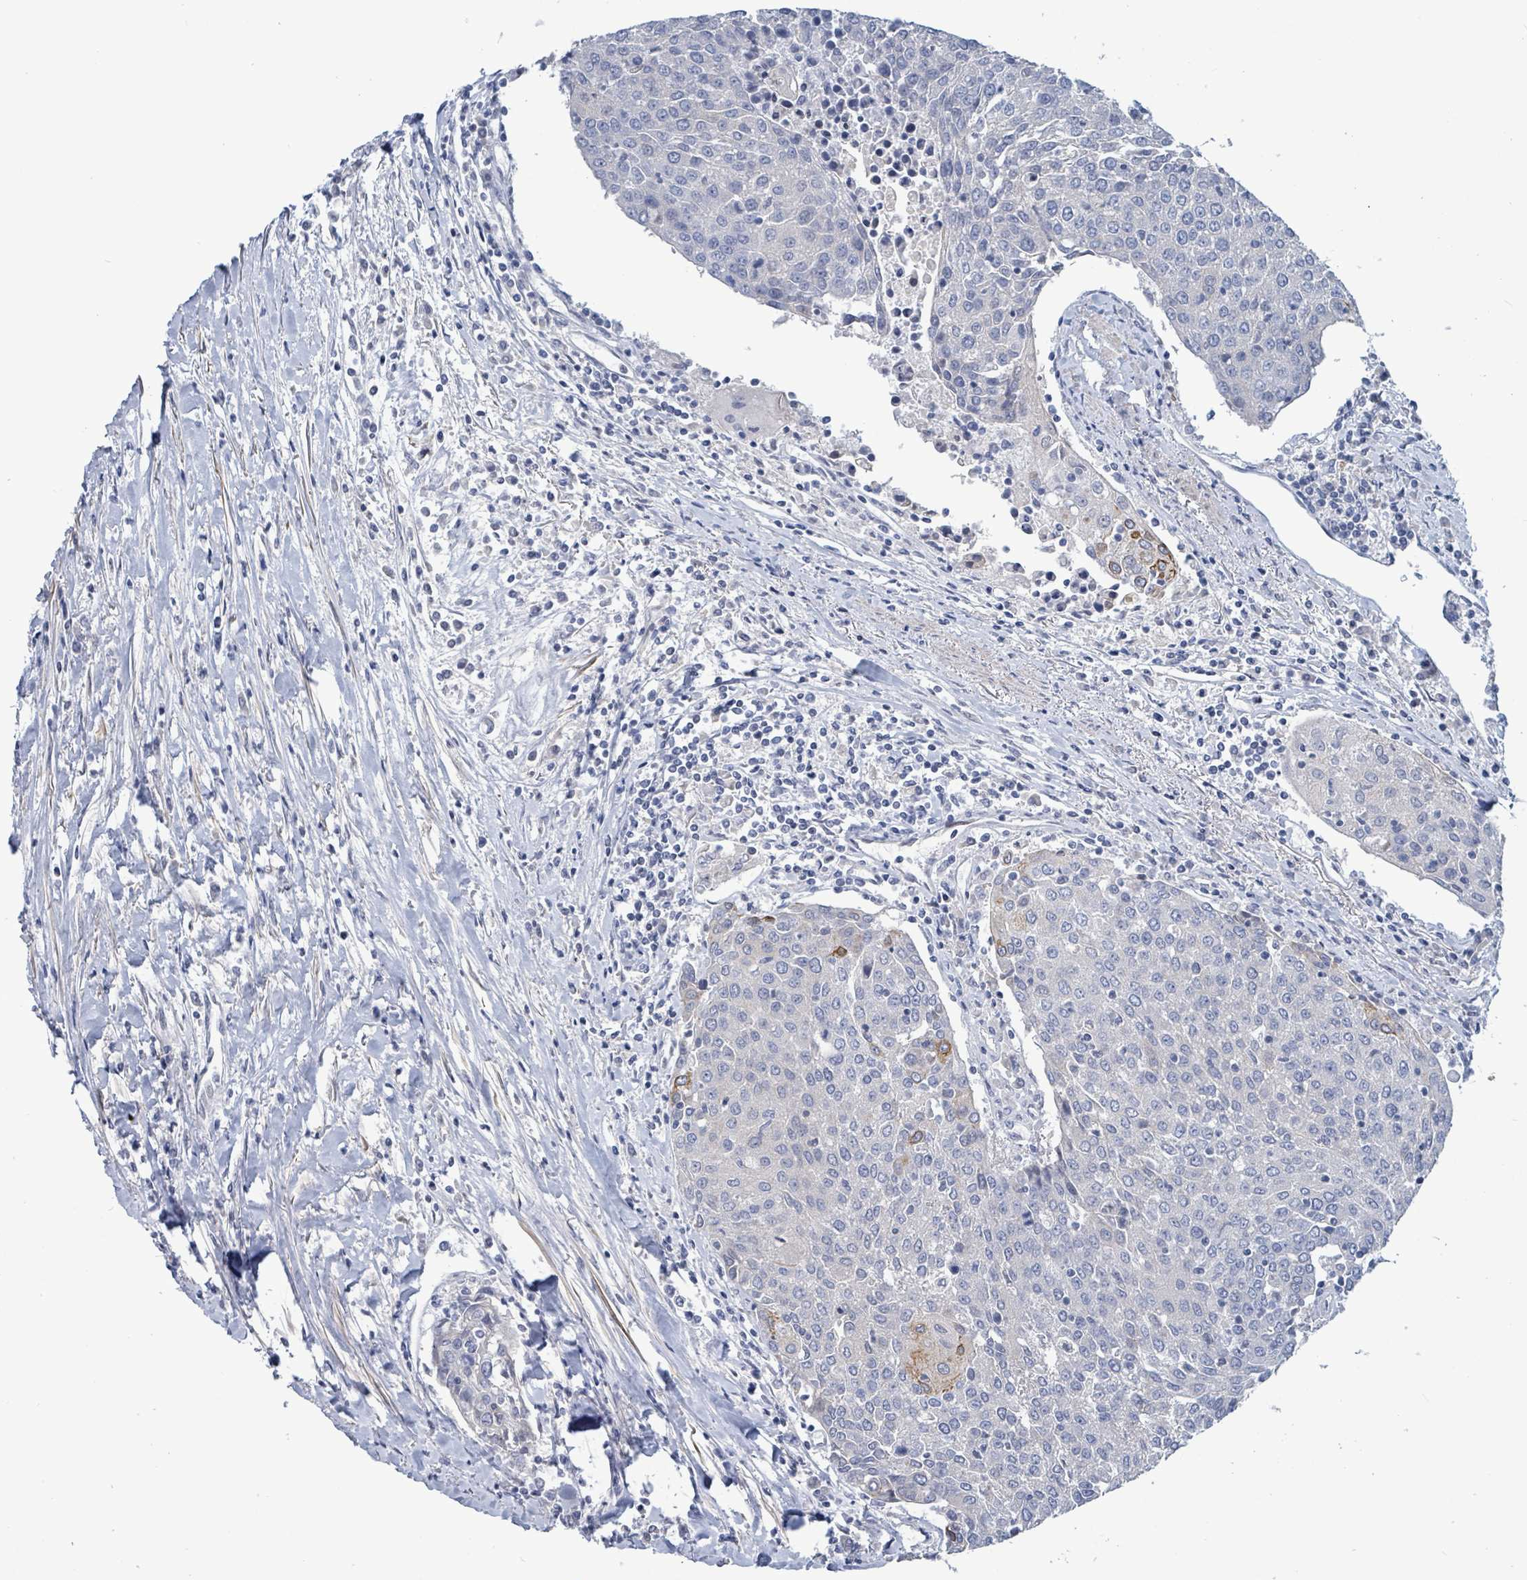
{"staining": {"intensity": "moderate", "quantity": "<25%", "location": "cytoplasmic/membranous"}, "tissue": "urothelial cancer", "cell_type": "Tumor cells", "image_type": "cancer", "snomed": [{"axis": "morphology", "description": "Urothelial carcinoma, High grade"}, {"axis": "topography", "description": "Urinary bladder"}], "caption": "Immunohistochemistry histopathology image of neoplastic tissue: human high-grade urothelial carcinoma stained using immunohistochemistry (IHC) demonstrates low levels of moderate protein expression localized specifically in the cytoplasmic/membranous of tumor cells, appearing as a cytoplasmic/membranous brown color.", "gene": "NTN3", "patient": {"sex": "female", "age": 85}}